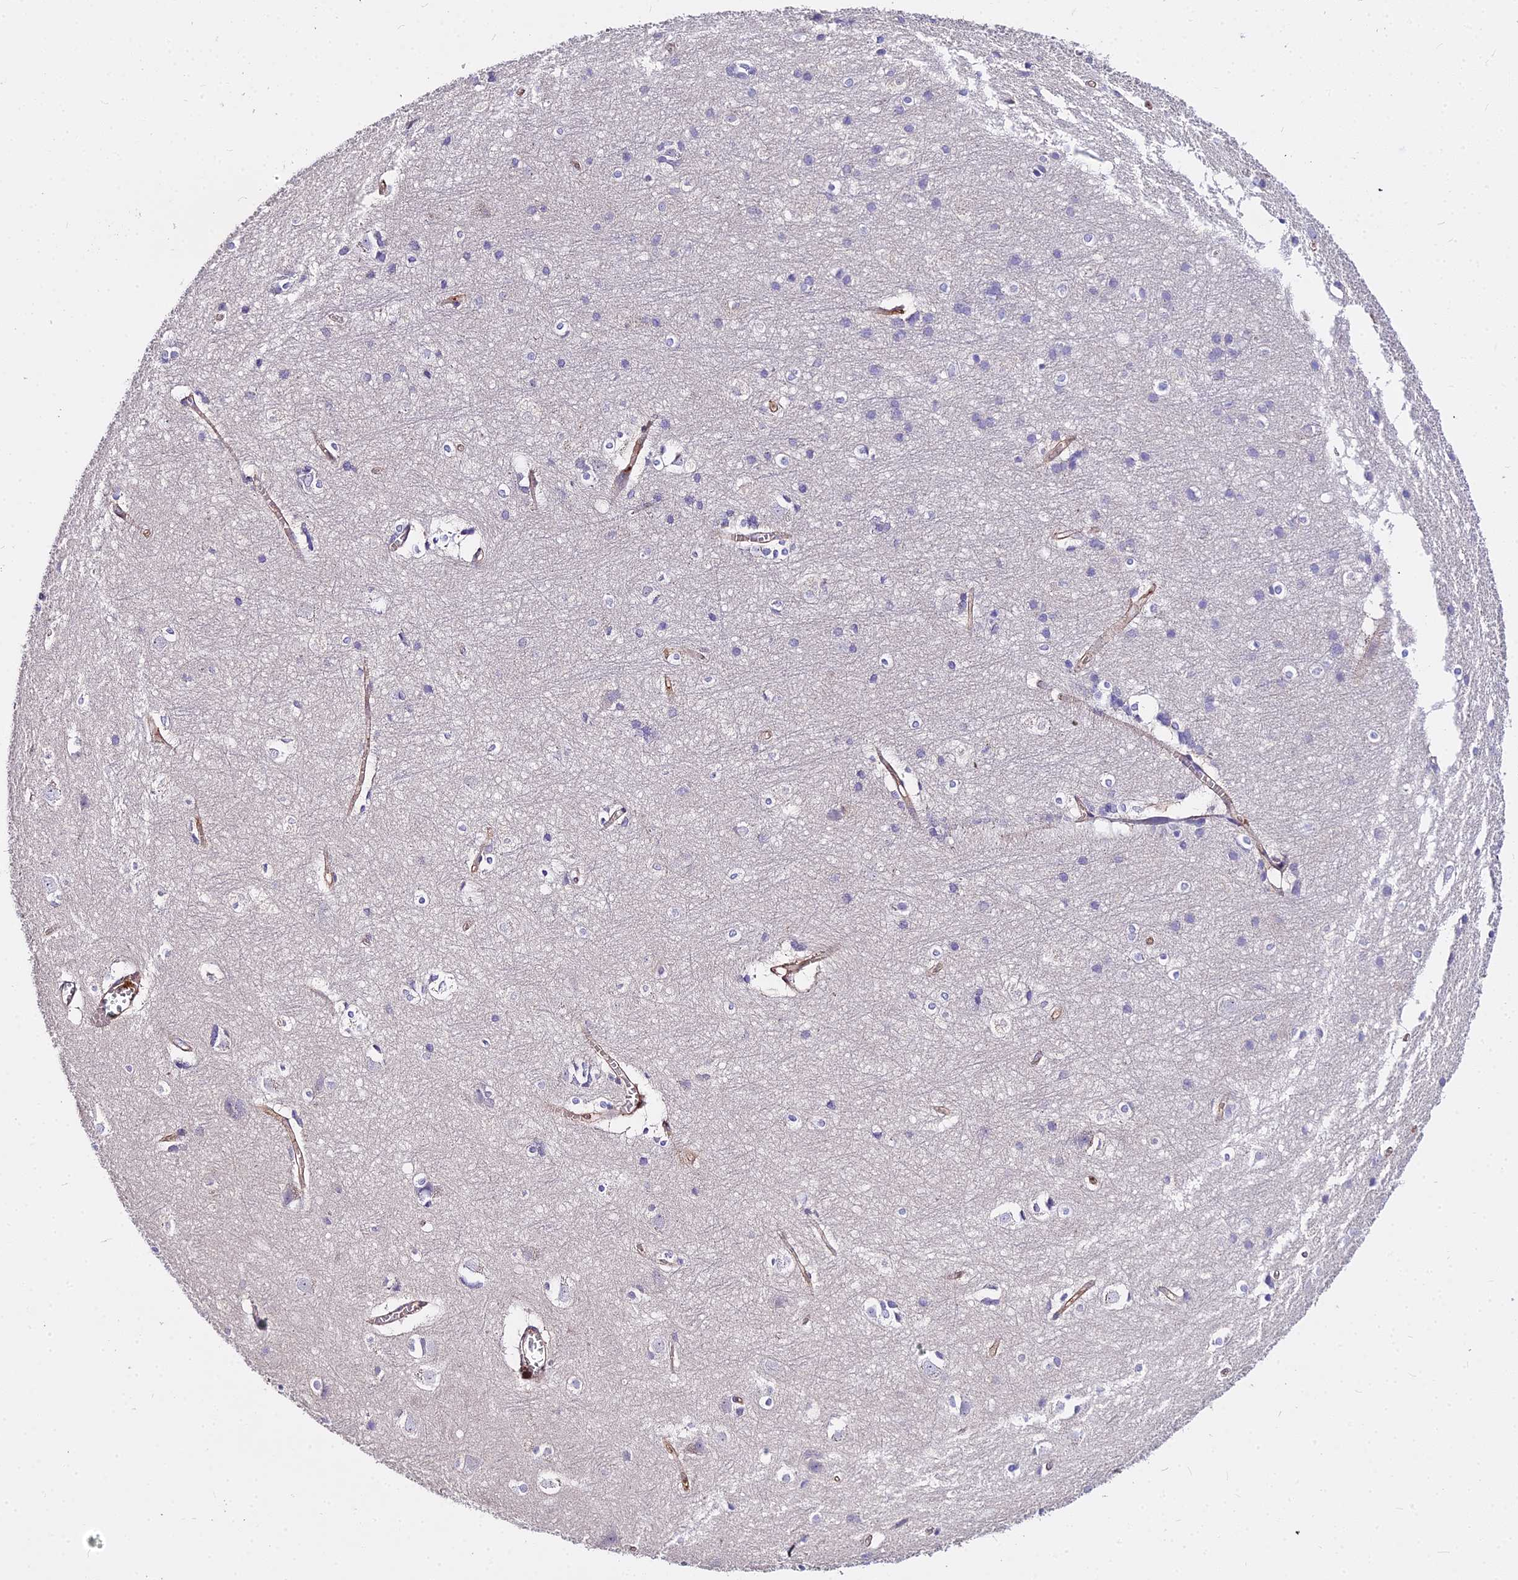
{"staining": {"intensity": "weak", "quantity": ">75%", "location": "cytoplasmic/membranous"}, "tissue": "cerebral cortex", "cell_type": "Endothelial cells", "image_type": "normal", "snomed": [{"axis": "morphology", "description": "Normal tissue, NOS"}, {"axis": "topography", "description": "Cerebral cortex"}], "caption": "Weak cytoplasmic/membranous protein positivity is present in approximately >75% of endothelial cells in cerebral cortex.", "gene": "GLYAT", "patient": {"sex": "male", "age": 54}}